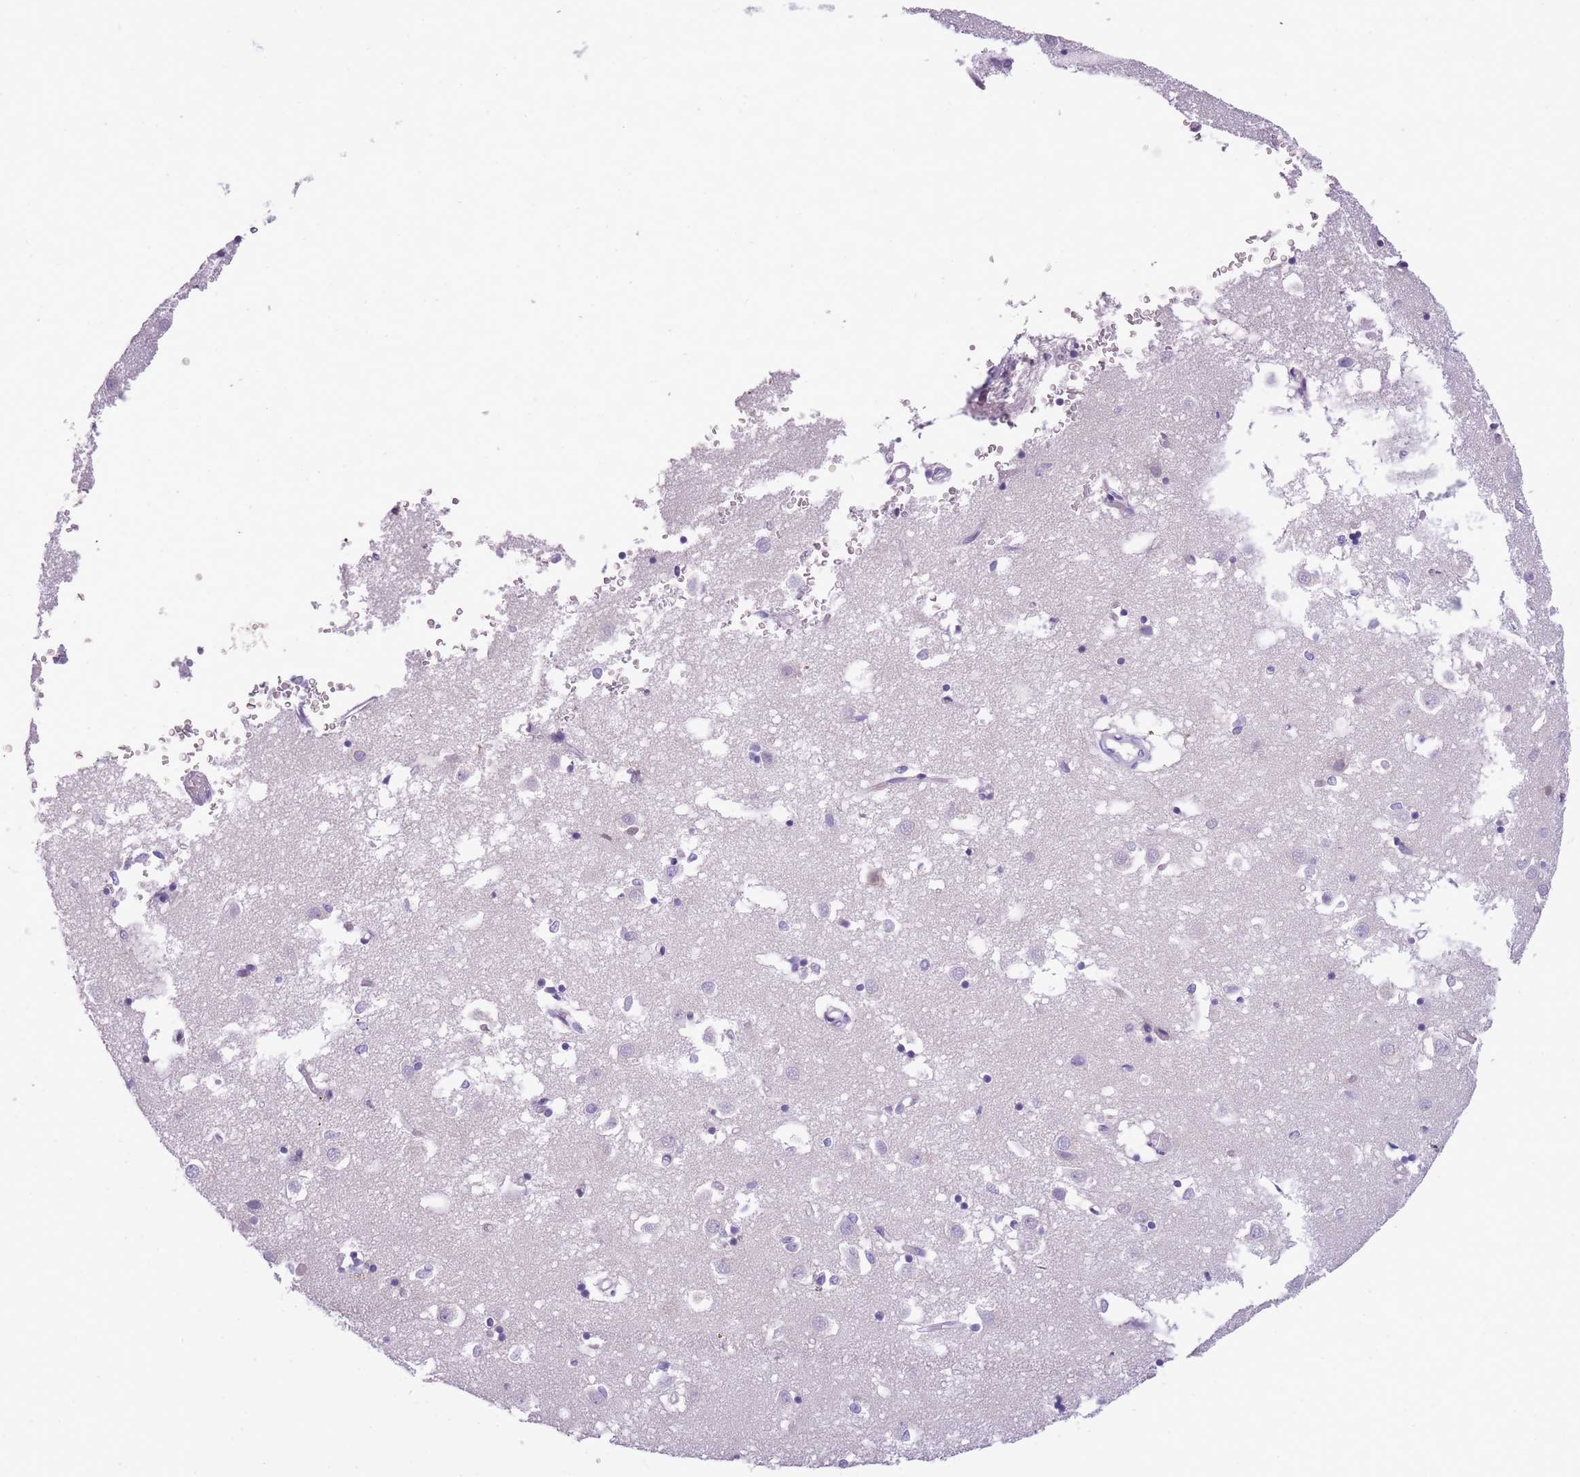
{"staining": {"intensity": "negative", "quantity": "none", "location": "none"}, "tissue": "caudate", "cell_type": "Glial cells", "image_type": "normal", "snomed": [{"axis": "morphology", "description": "Normal tissue, NOS"}, {"axis": "topography", "description": "Lateral ventricle wall"}], "caption": "A high-resolution micrograph shows immunohistochemistry staining of normal caudate, which reveals no significant positivity in glial cells. The staining is performed using DAB brown chromogen with nuclei counter-stained in using hematoxylin.", "gene": "GNAT1", "patient": {"sex": "male", "age": 70}}